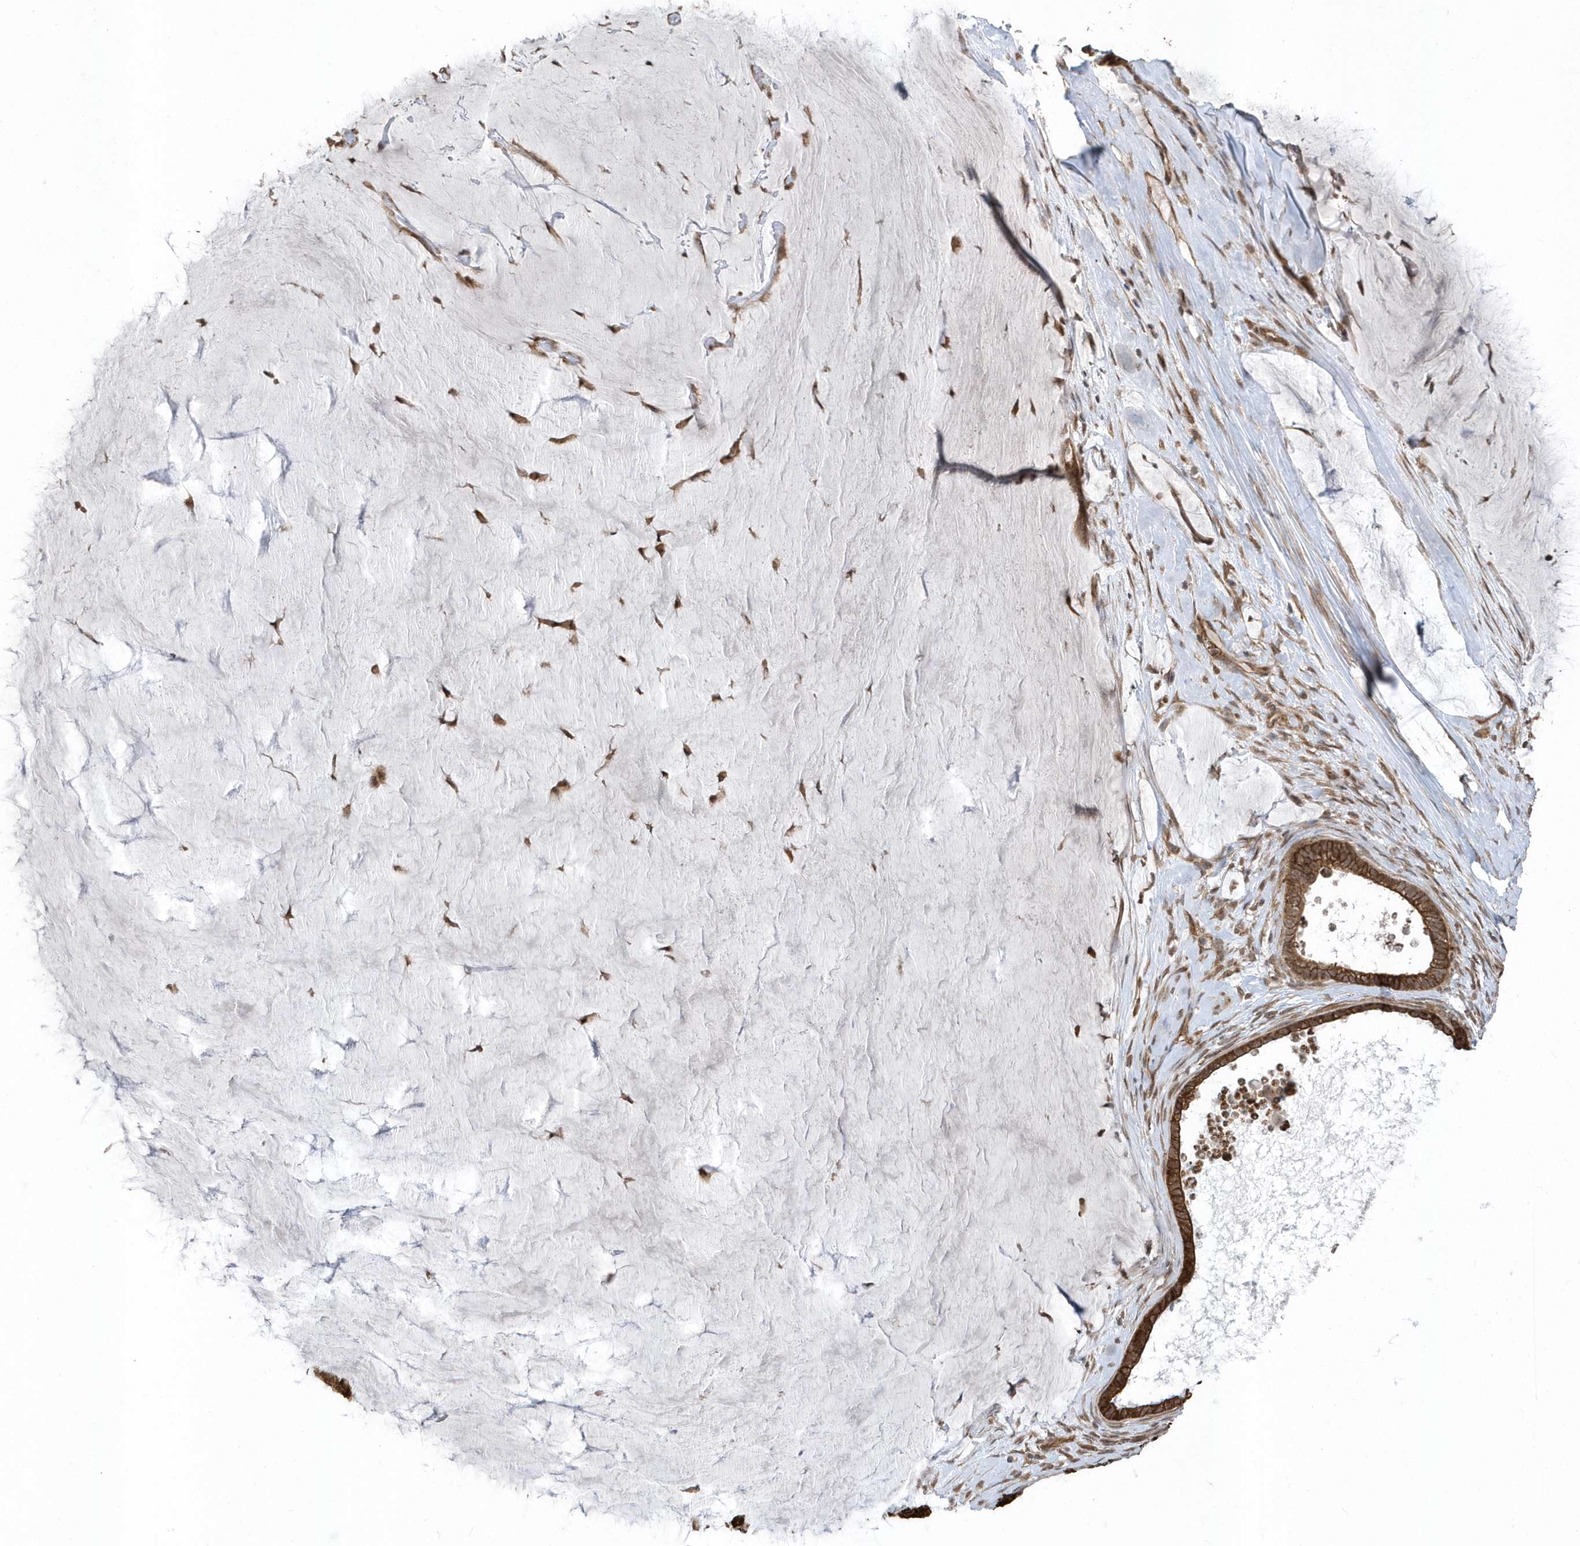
{"staining": {"intensity": "strong", "quantity": ">75%", "location": "cytoplasmic/membranous"}, "tissue": "ovarian cancer", "cell_type": "Tumor cells", "image_type": "cancer", "snomed": [{"axis": "morphology", "description": "Cystadenocarcinoma, mucinous, NOS"}, {"axis": "topography", "description": "Ovary"}], "caption": "Protein expression analysis of ovarian cancer demonstrates strong cytoplasmic/membranous positivity in approximately >75% of tumor cells.", "gene": "HERPUD1", "patient": {"sex": "female", "age": 61}}